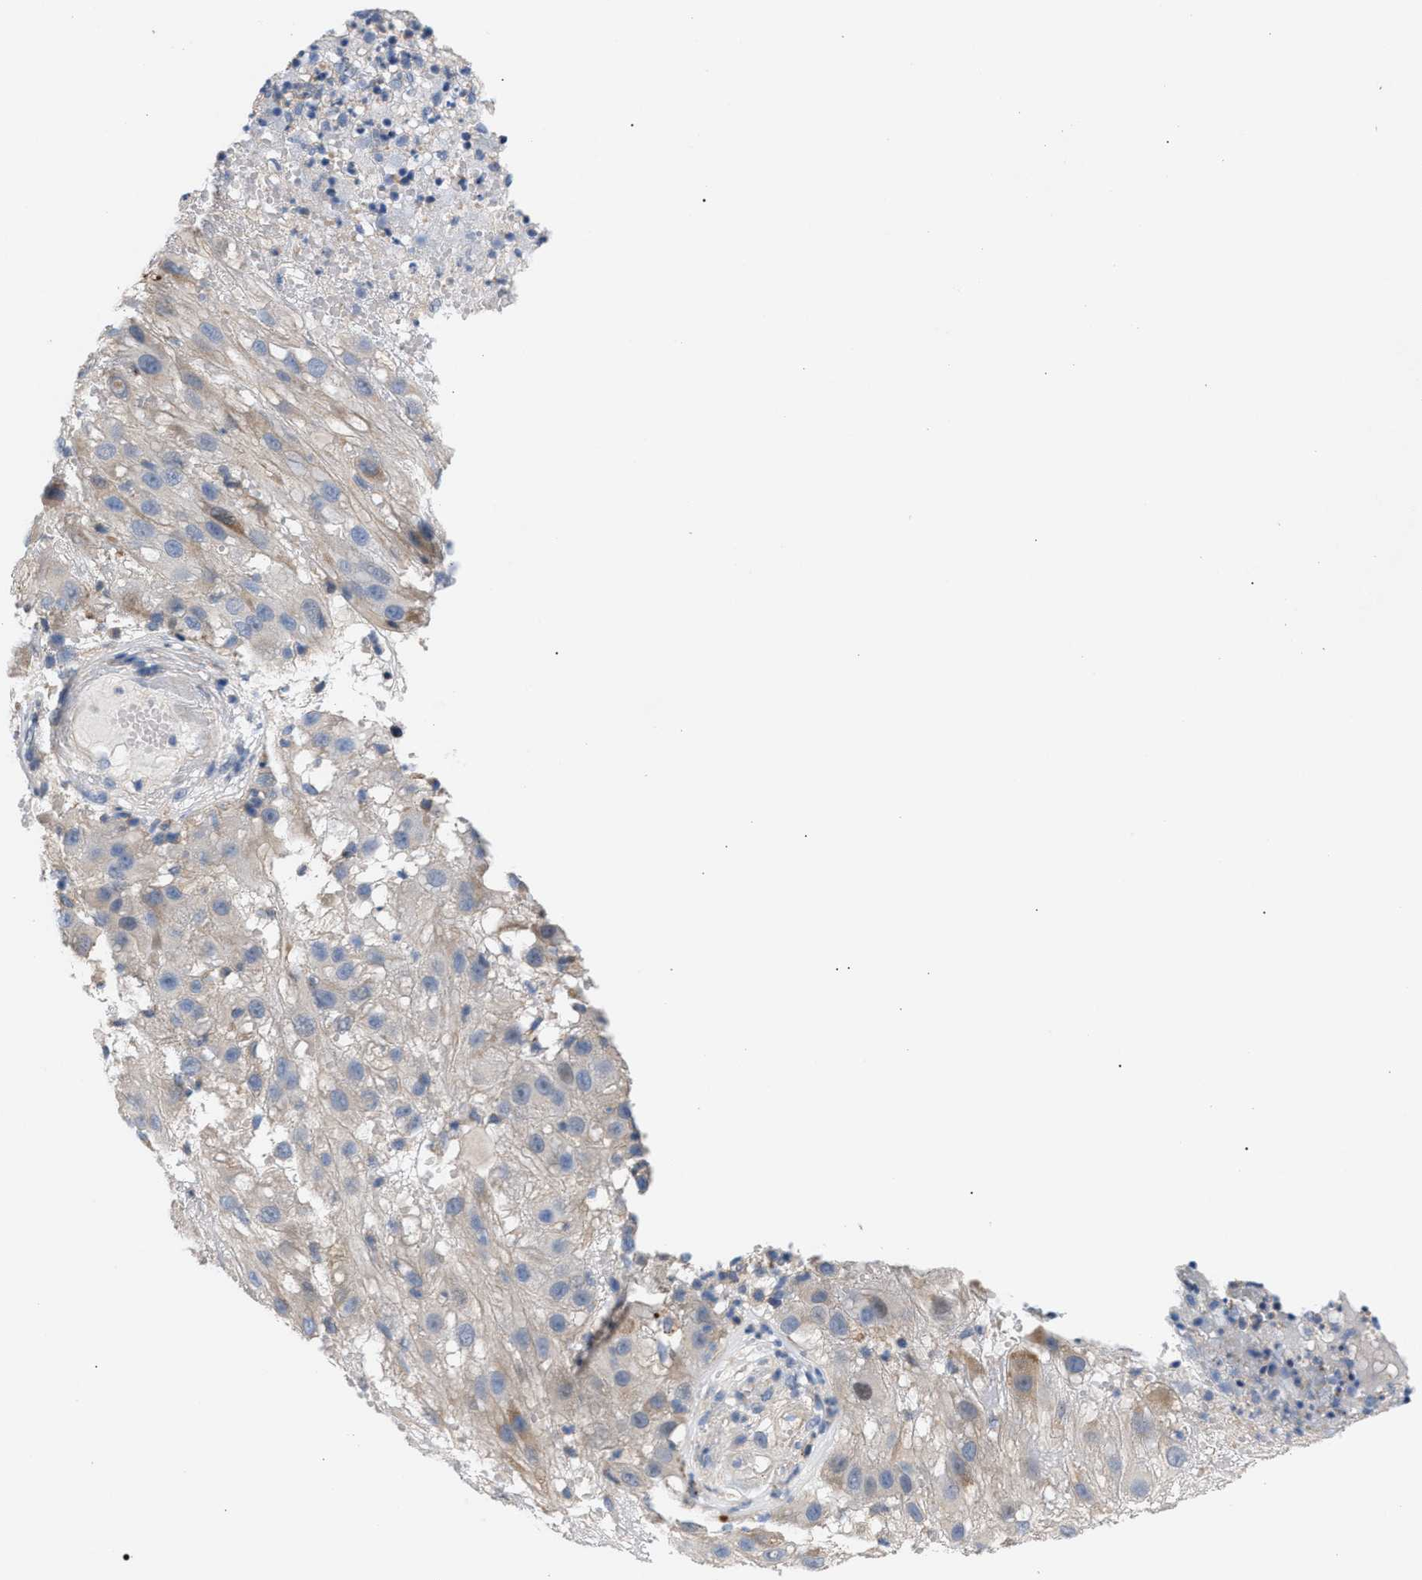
{"staining": {"intensity": "weak", "quantity": "<25%", "location": "cytoplasmic/membranous"}, "tissue": "melanoma", "cell_type": "Tumor cells", "image_type": "cancer", "snomed": [{"axis": "morphology", "description": "Malignant melanoma, NOS"}, {"axis": "topography", "description": "Skin"}], "caption": "Immunohistochemistry (IHC) image of melanoma stained for a protein (brown), which displays no staining in tumor cells.", "gene": "MBTD1", "patient": {"sex": "female", "age": 81}}